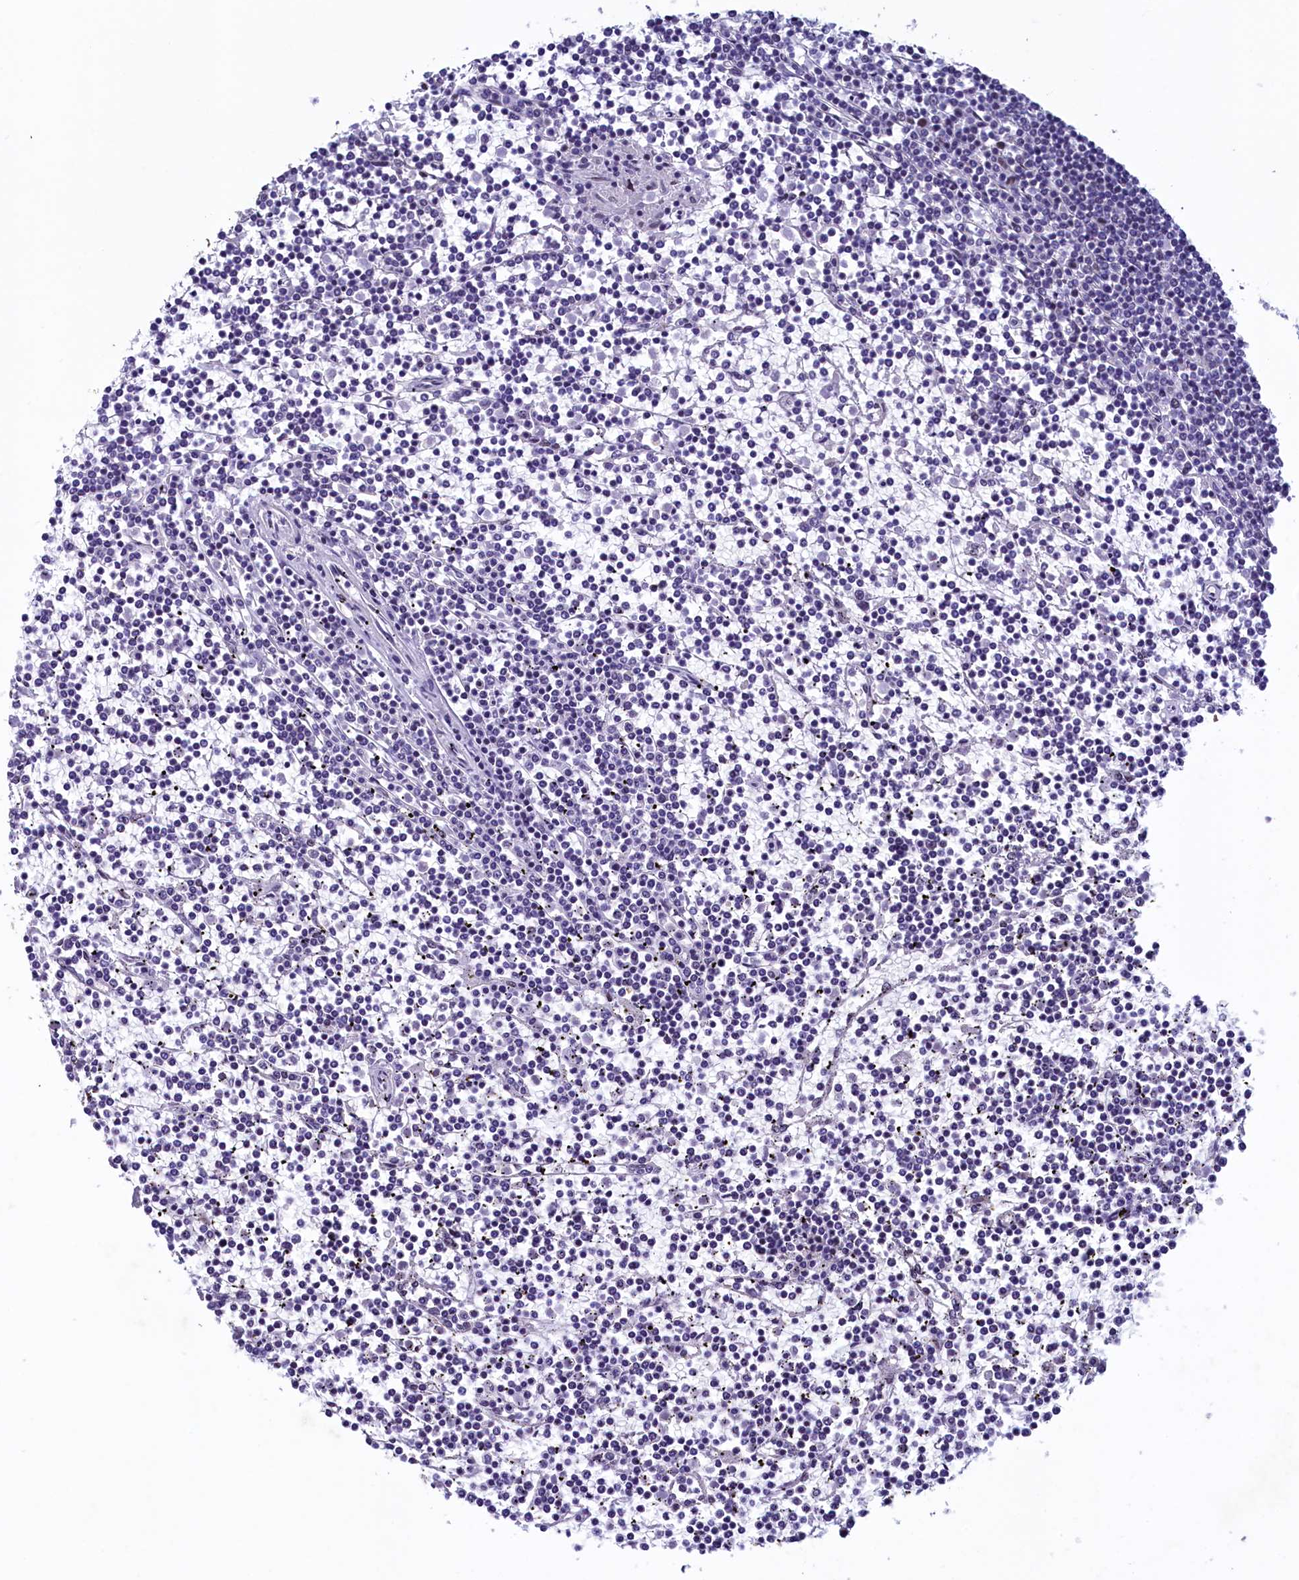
{"staining": {"intensity": "negative", "quantity": "none", "location": "none"}, "tissue": "lymphoma", "cell_type": "Tumor cells", "image_type": "cancer", "snomed": [{"axis": "morphology", "description": "Malignant lymphoma, non-Hodgkin's type, Low grade"}, {"axis": "topography", "description": "Spleen"}], "caption": "IHC photomicrograph of lymphoma stained for a protein (brown), which exhibits no staining in tumor cells. (DAB immunohistochemistry, high magnification).", "gene": "SUGP2", "patient": {"sex": "female", "age": 19}}